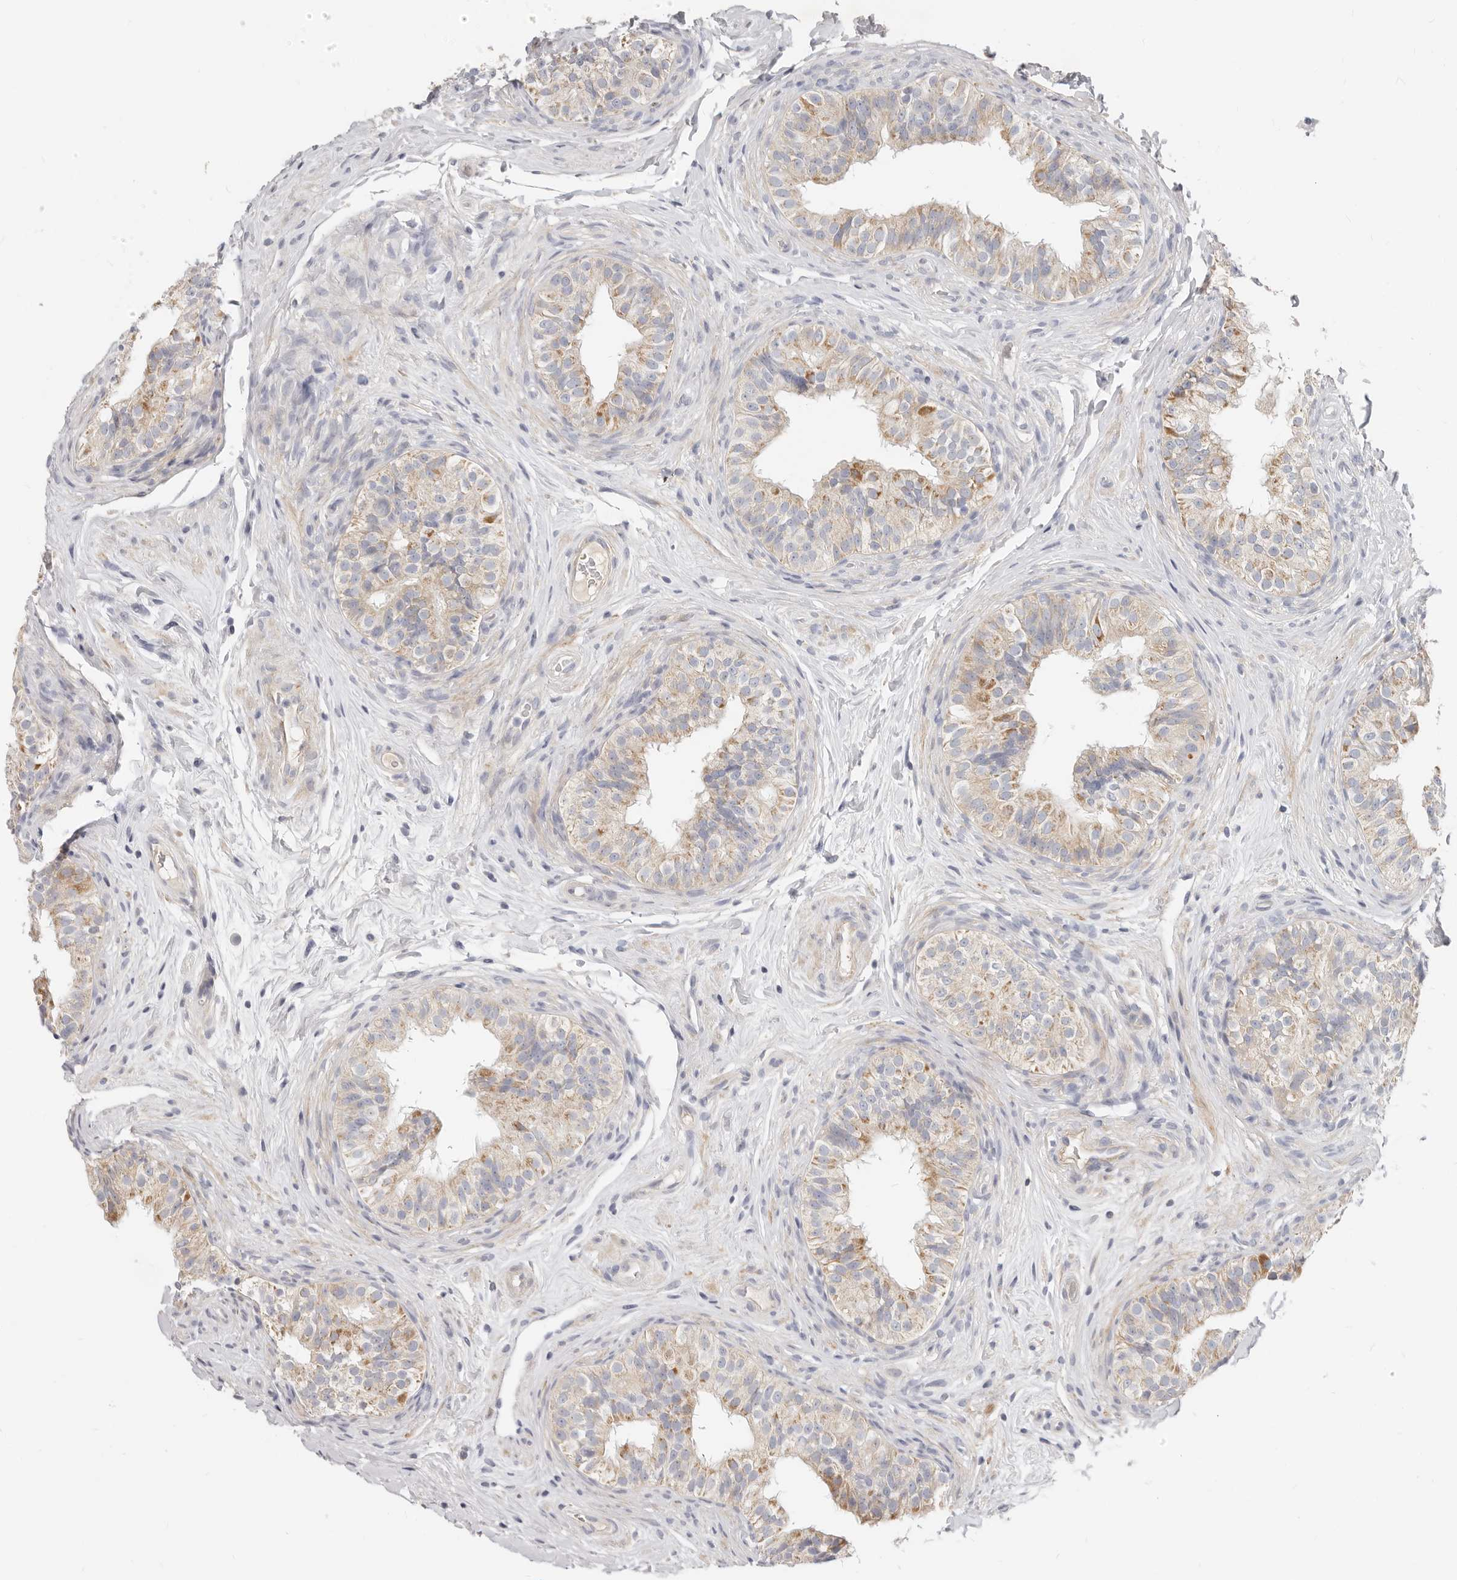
{"staining": {"intensity": "moderate", "quantity": "25%-75%", "location": "cytoplasmic/membranous"}, "tissue": "epididymis", "cell_type": "Glandular cells", "image_type": "normal", "snomed": [{"axis": "morphology", "description": "Normal tissue, NOS"}, {"axis": "topography", "description": "Epididymis"}], "caption": "High-power microscopy captured an immunohistochemistry micrograph of normal epididymis, revealing moderate cytoplasmic/membranous staining in approximately 25%-75% of glandular cells.", "gene": "TFB2M", "patient": {"sex": "male", "age": 49}}